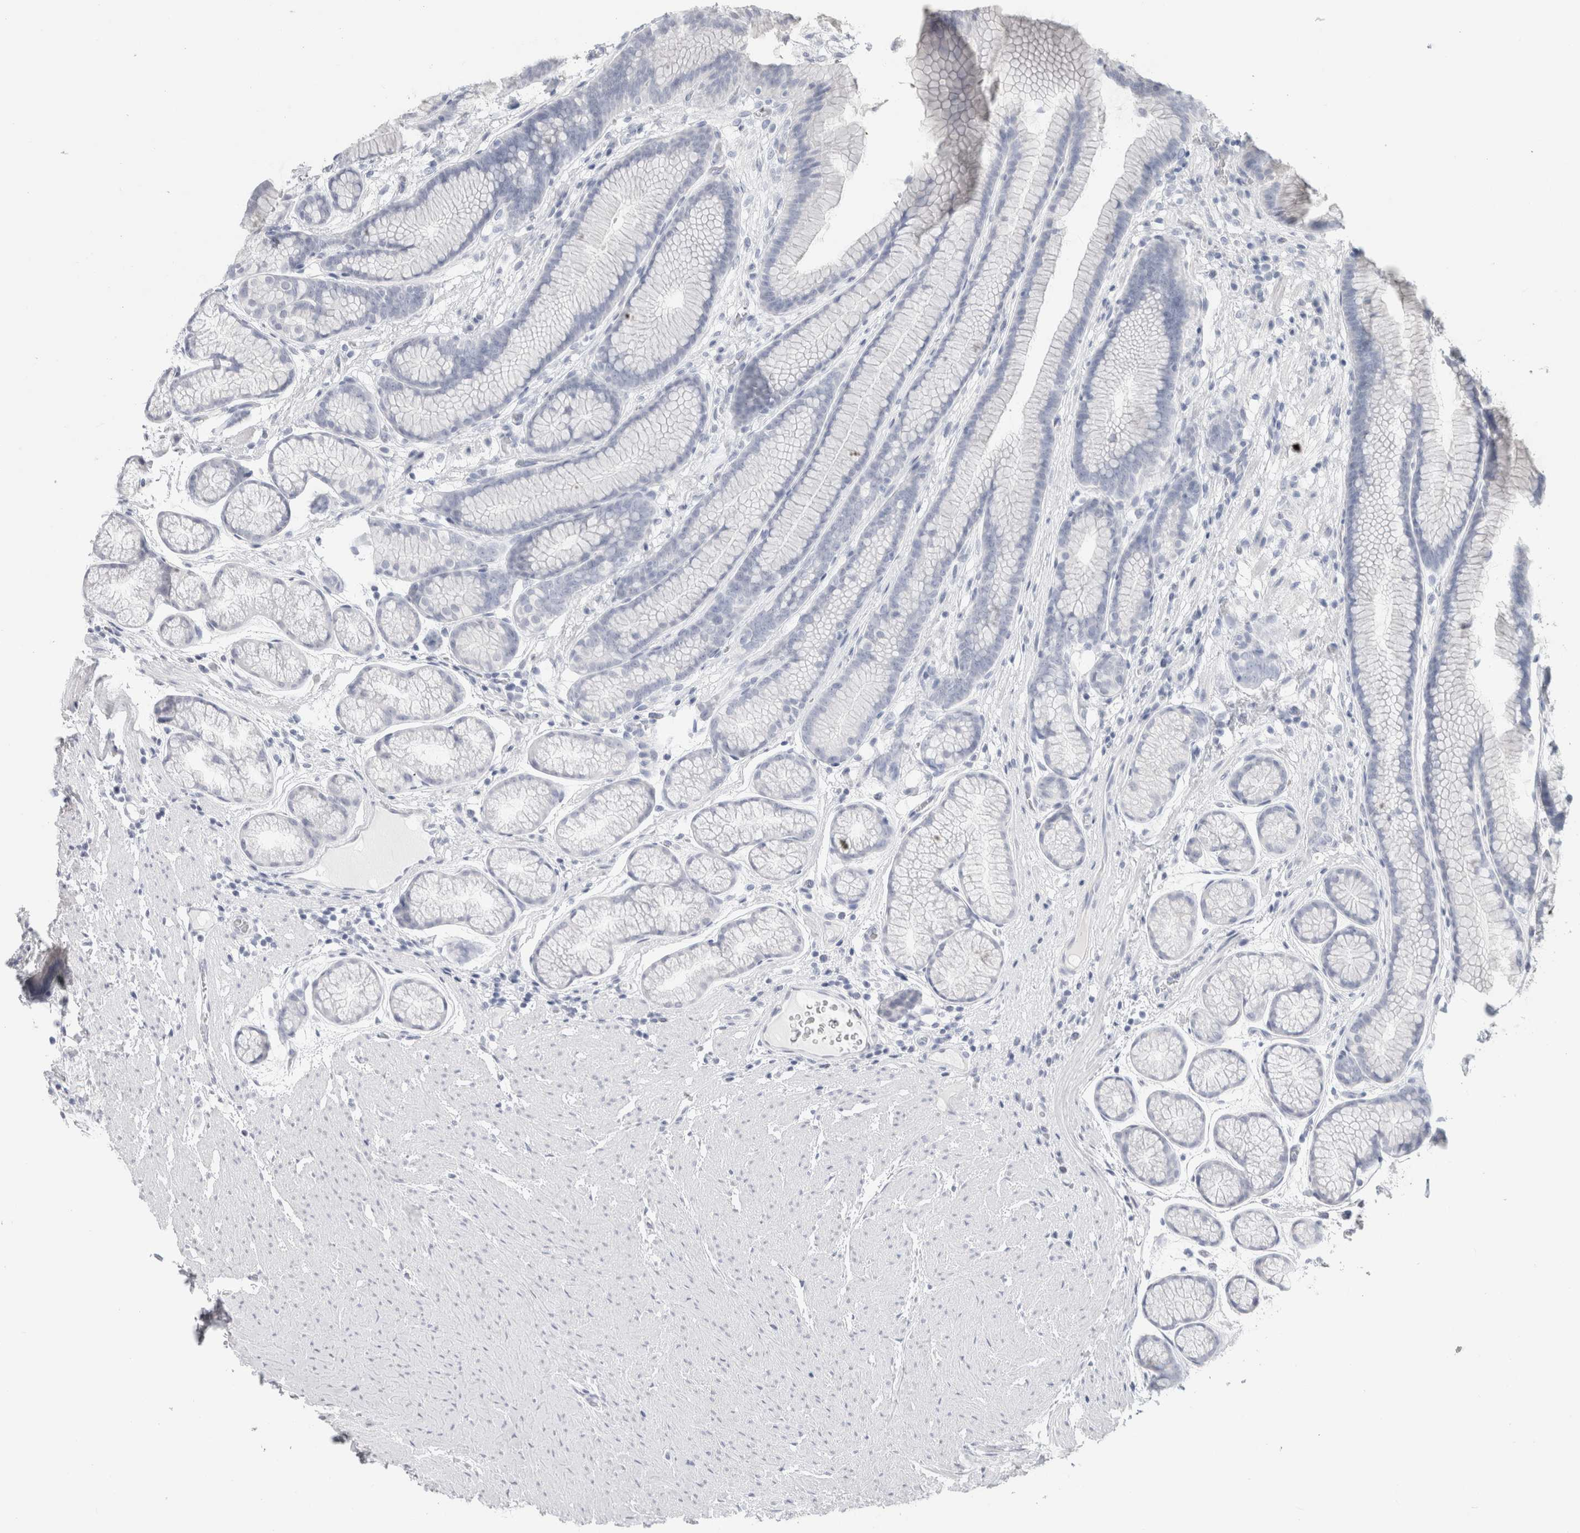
{"staining": {"intensity": "negative", "quantity": "none", "location": "none"}, "tissue": "stomach", "cell_type": "Glandular cells", "image_type": "normal", "snomed": [{"axis": "morphology", "description": "Normal tissue, NOS"}, {"axis": "topography", "description": "Stomach"}], "caption": "Immunohistochemistry of unremarkable human stomach displays no expression in glandular cells. Brightfield microscopy of IHC stained with DAB (brown) and hematoxylin (blue), captured at high magnification.", "gene": "SLC6A1", "patient": {"sex": "male", "age": 42}}